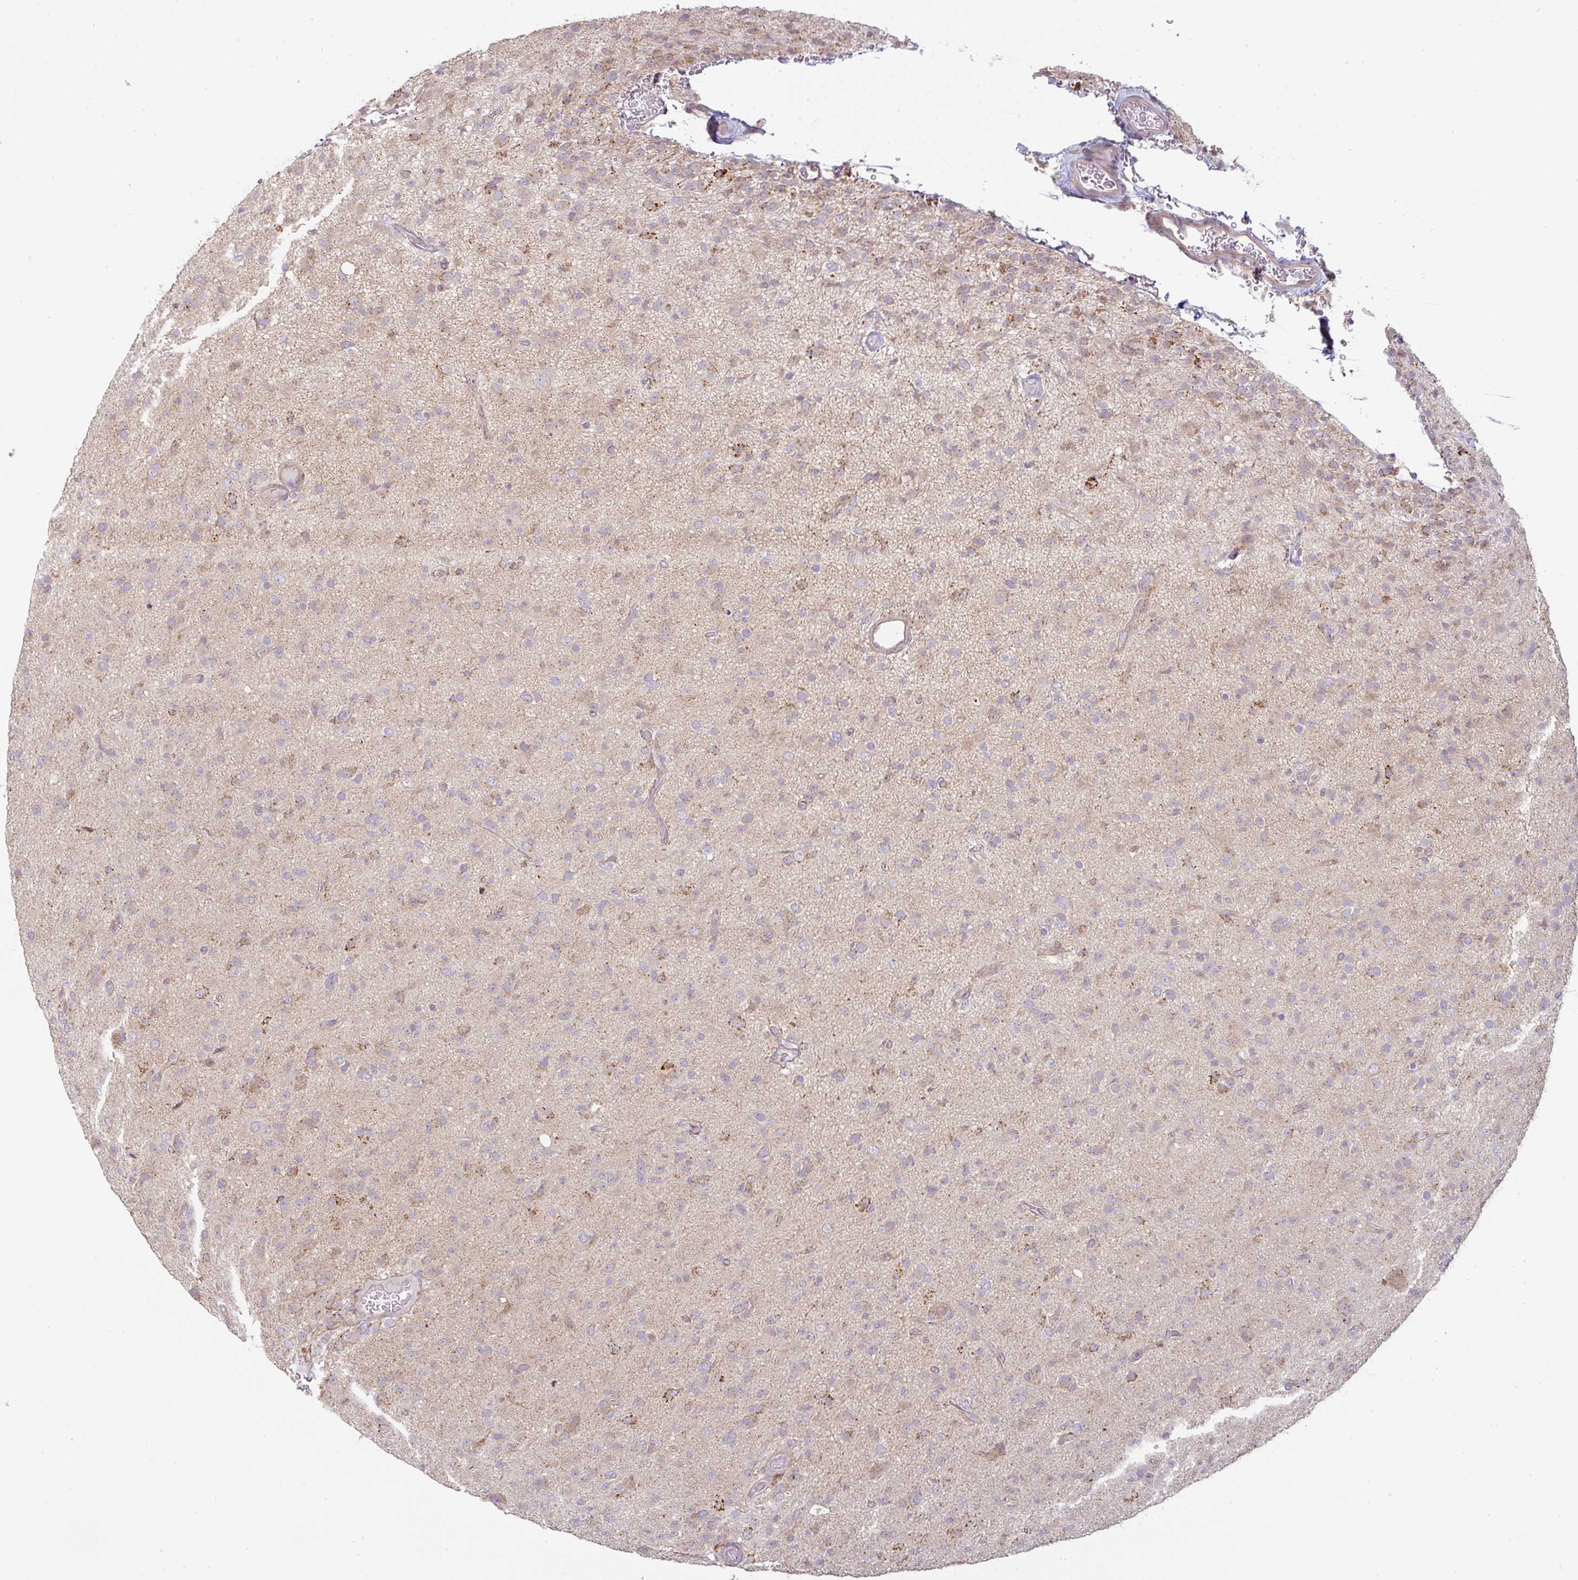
{"staining": {"intensity": "moderate", "quantity": "<25%", "location": "cytoplasmic/membranous"}, "tissue": "glioma", "cell_type": "Tumor cells", "image_type": "cancer", "snomed": [{"axis": "morphology", "description": "Glioma, malignant, Low grade"}, {"axis": "topography", "description": "Brain"}], "caption": "Malignant low-grade glioma tissue exhibits moderate cytoplasmic/membranous positivity in approximately <25% of tumor cells Nuclei are stained in blue.", "gene": "MOB1A", "patient": {"sex": "male", "age": 65}}